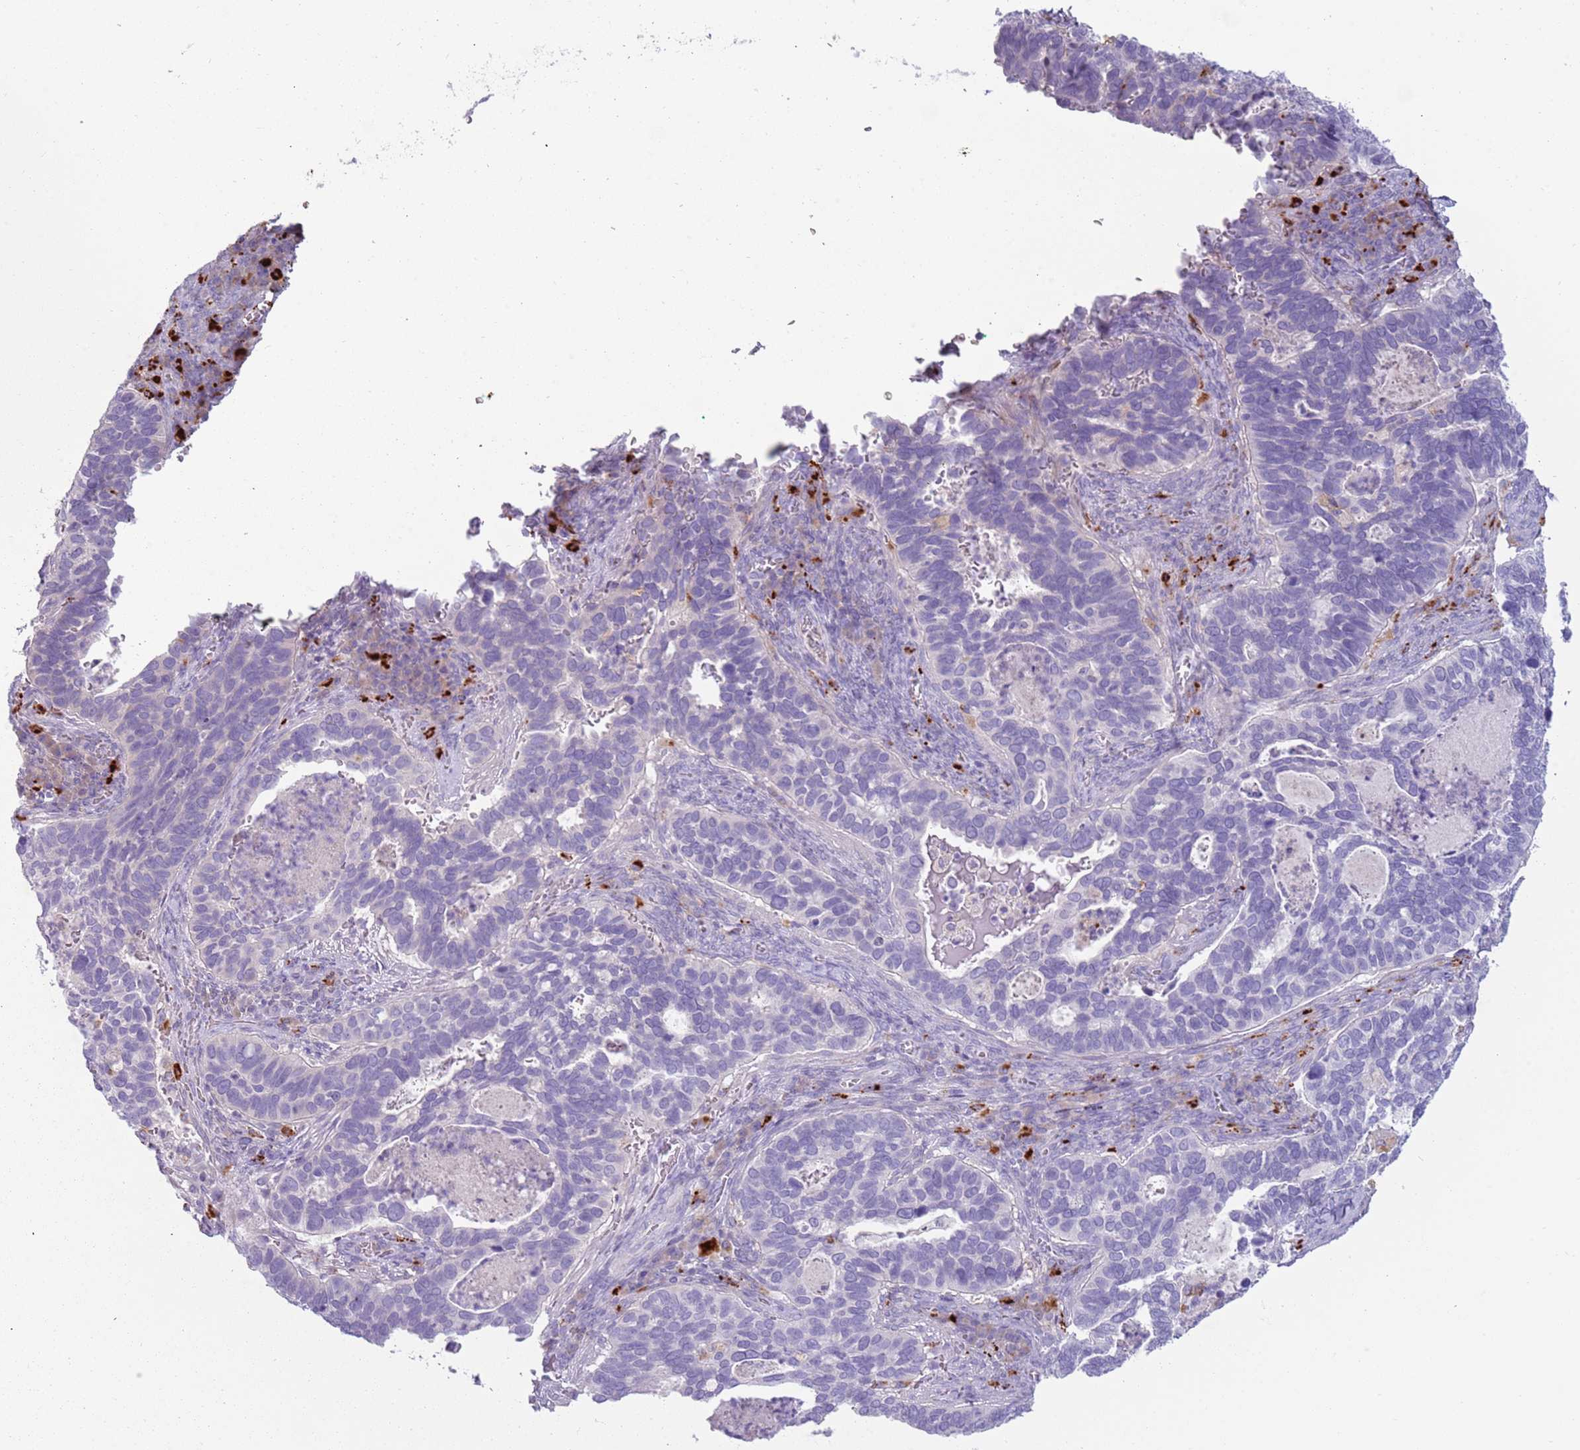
{"staining": {"intensity": "negative", "quantity": "none", "location": "none"}, "tissue": "cervical cancer", "cell_type": "Tumor cells", "image_type": "cancer", "snomed": [{"axis": "morphology", "description": "Squamous cell carcinoma, NOS"}, {"axis": "topography", "description": "Cervix"}], "caption": "The IHC micrograph has no significant staining in tumor cells of cervical cancer (squamous cell carcinoma) tissue.", "gene": "NWD2", "patient": {"sex": "female", "age": 38}}